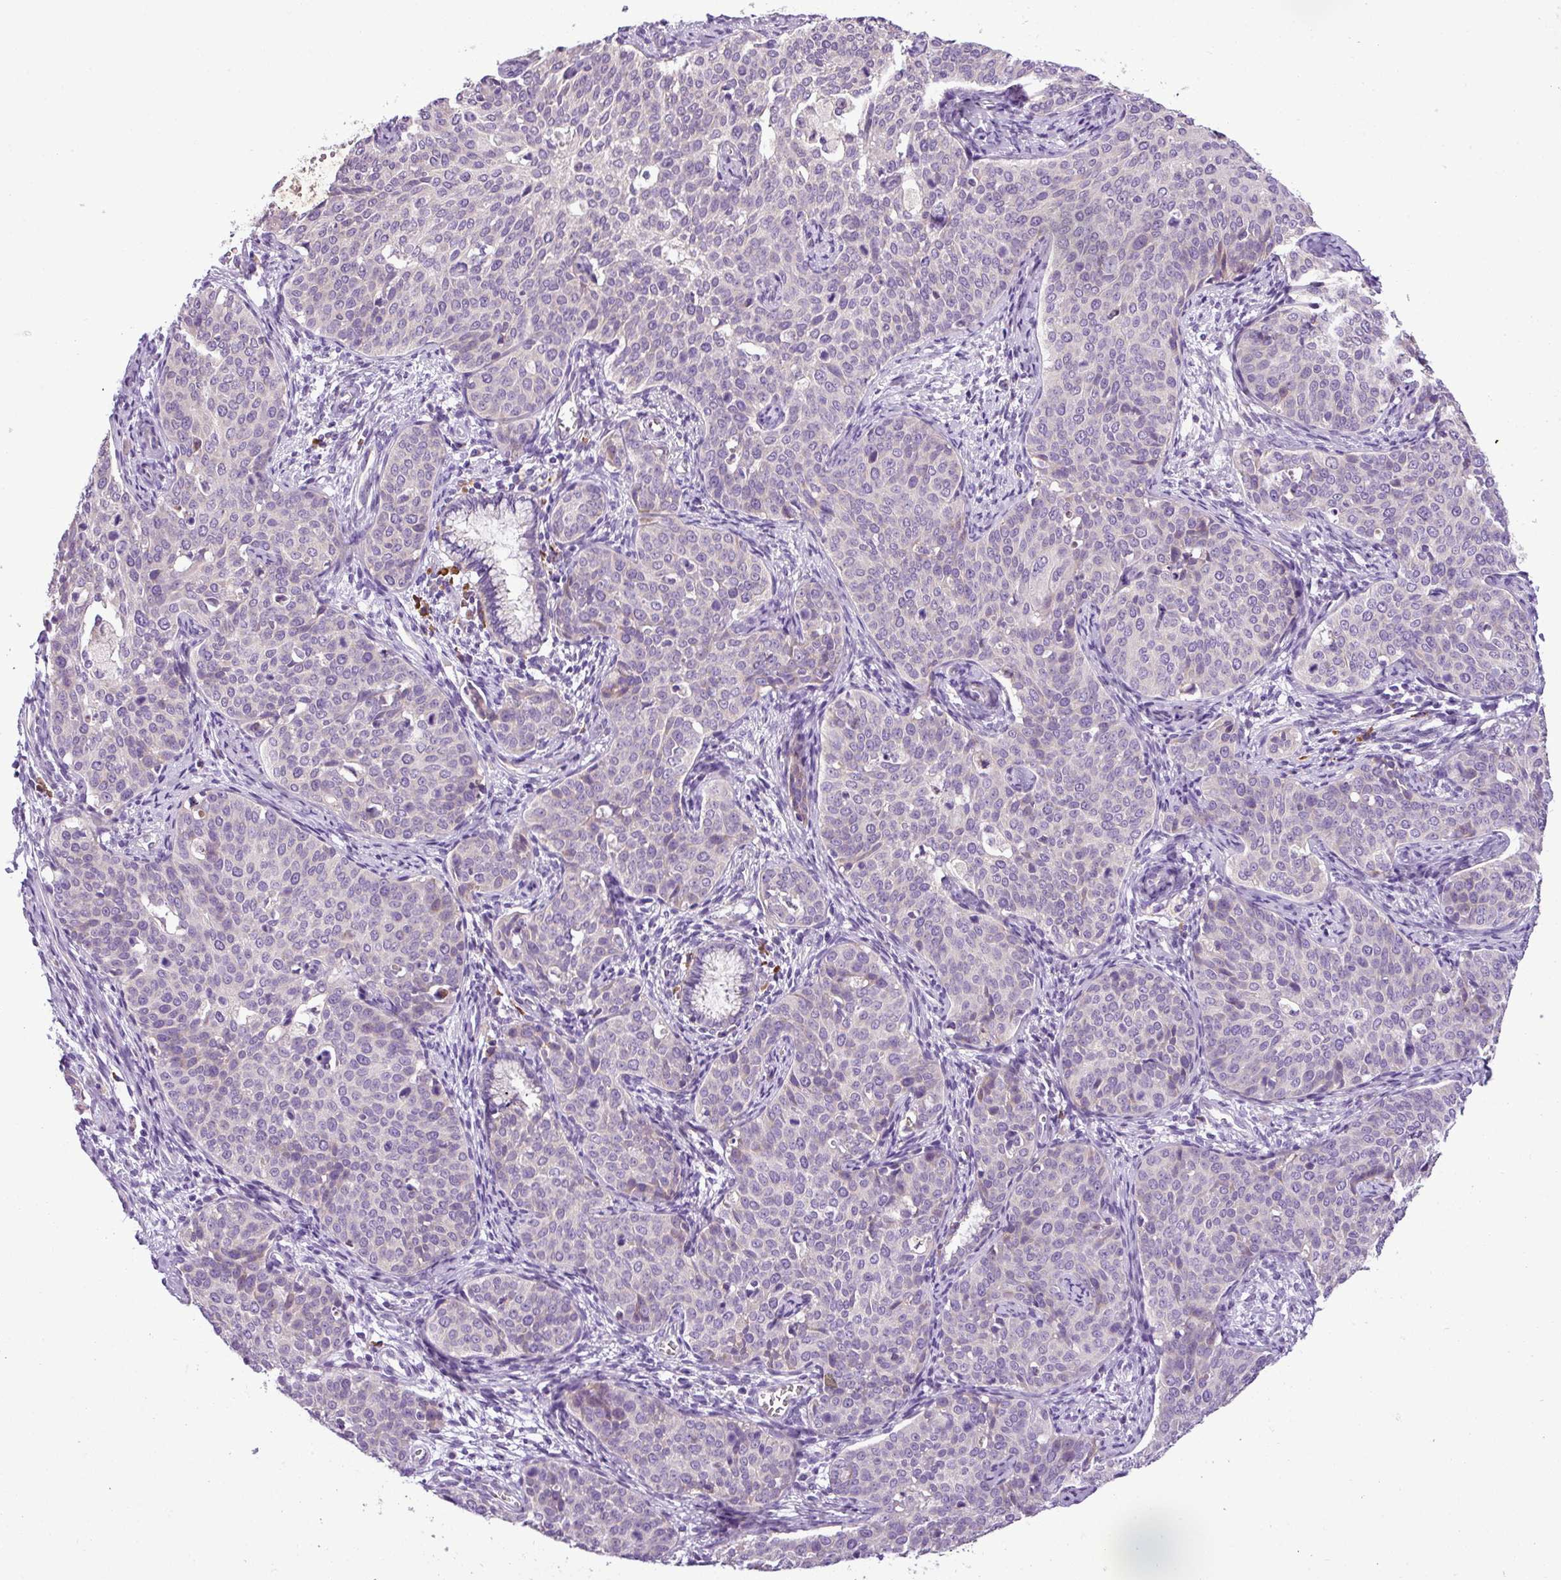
{"staining": {"intensity": "negative", "quantity": "none", "location": "none"}, "tissue": "cervical cancer", "cell_type": "Tumor cells", "image_type": "cancer", "snomed": [{"axis": "morphology", "description": "Squamous cell carcinoma, NOS"}, {"axis": "topography", "description": "Cervix"}], "caption": "Immunohistochemical staining of human cervical squamous cell carcinoma reveals no significant expression in tumor cells.", "gene": "MOCS3", "patient": {"sex": "female", "age": 44}}